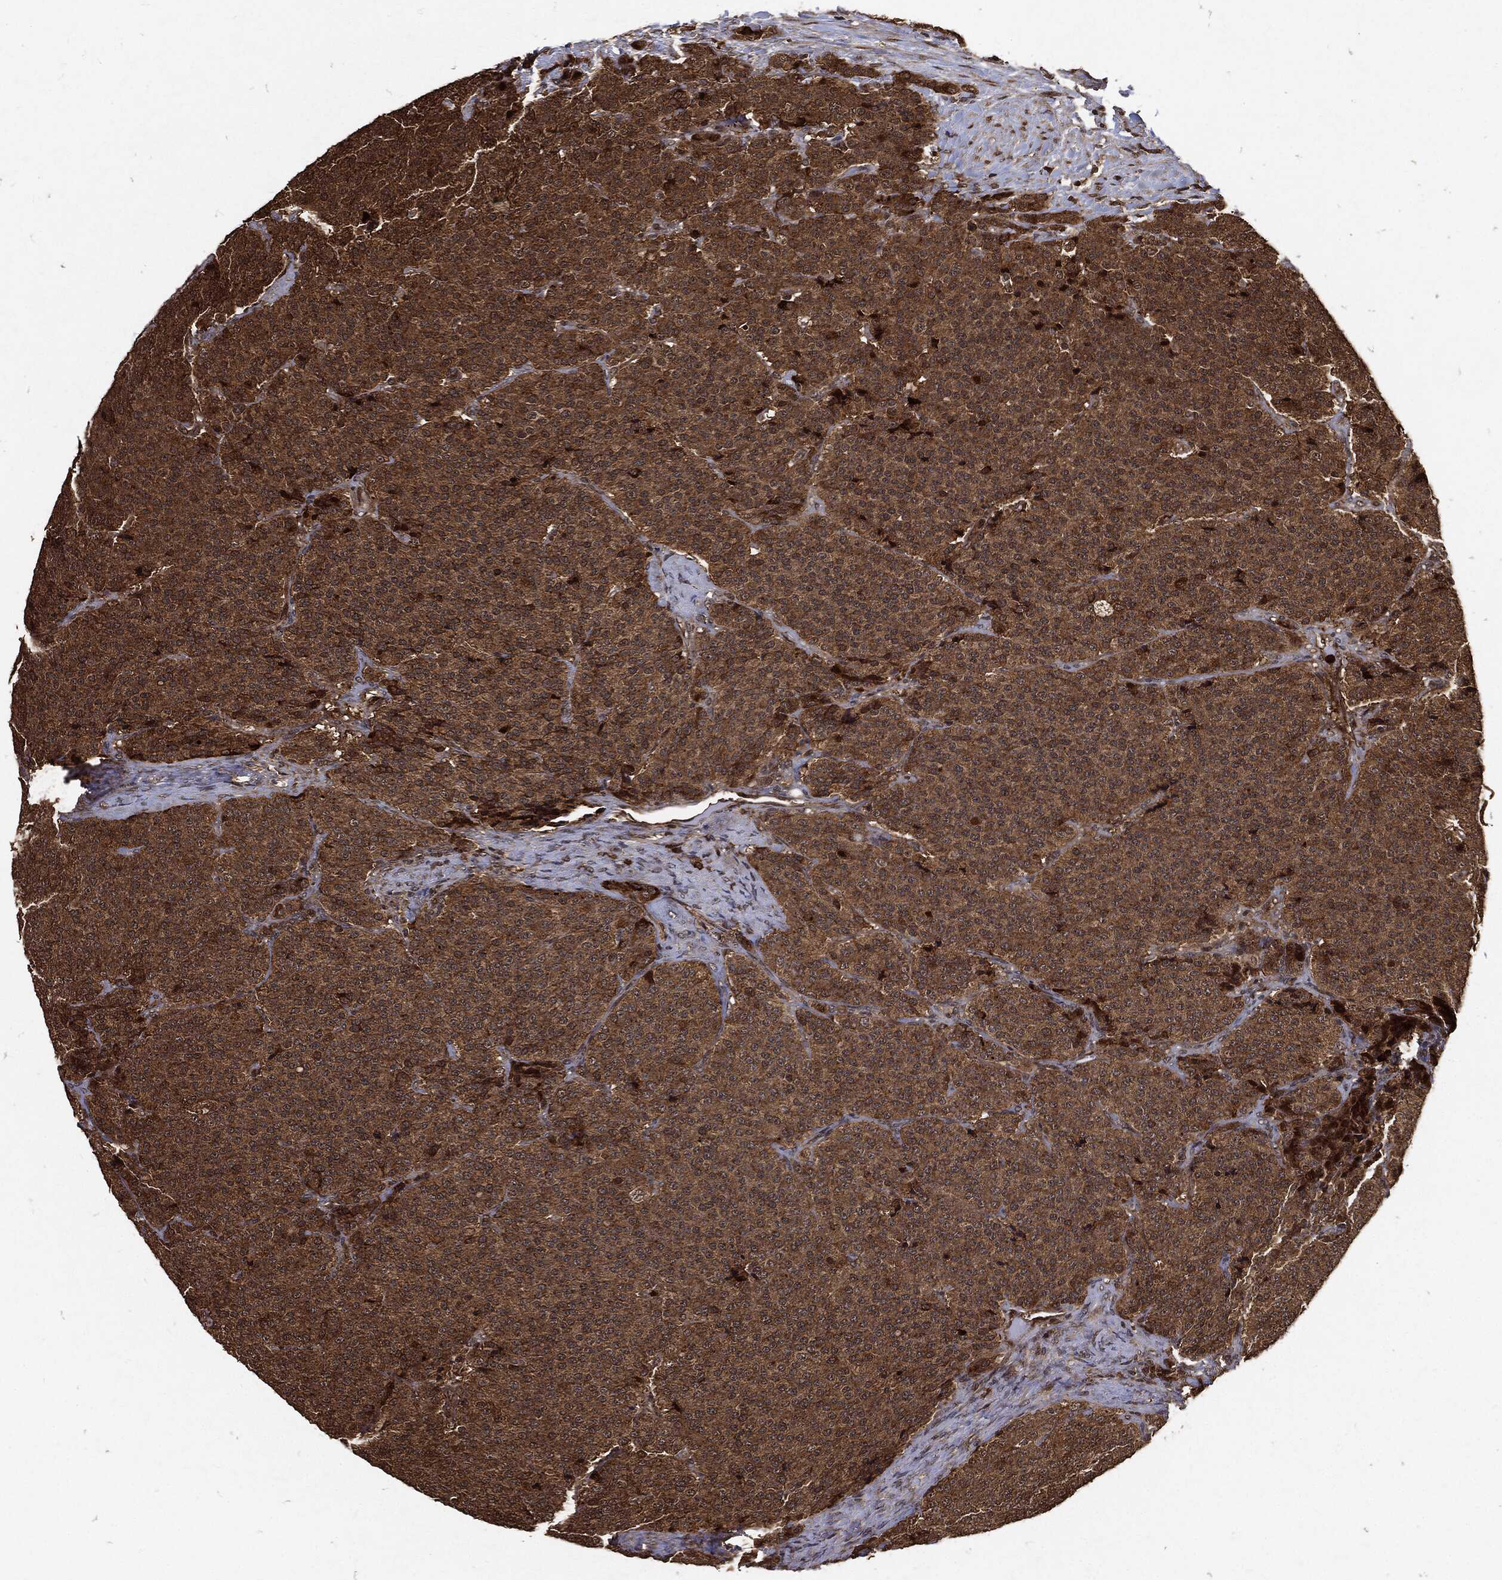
{"staining": {"intensity": "strong", "quantity": ">75%", "location": "cytoplasmic/membranous"}, "tissue": "carcinoid", "cell_type": "Tumor cells", "image_type": "cancer", "snomed": [{"axis": "morphology", "description": "Carcinoid, malignant, NOS"}, {"axis": "topography", "description": "Small intestine"}], "caption": "Carcinoid (malignant) tissue displays strong cytoplasmic/membranous expression in about >75% of tumor cells, visualized by immunohistochemistry.", "gene": "ZNF226", "patient": {"sex": "female", "age": 58}}